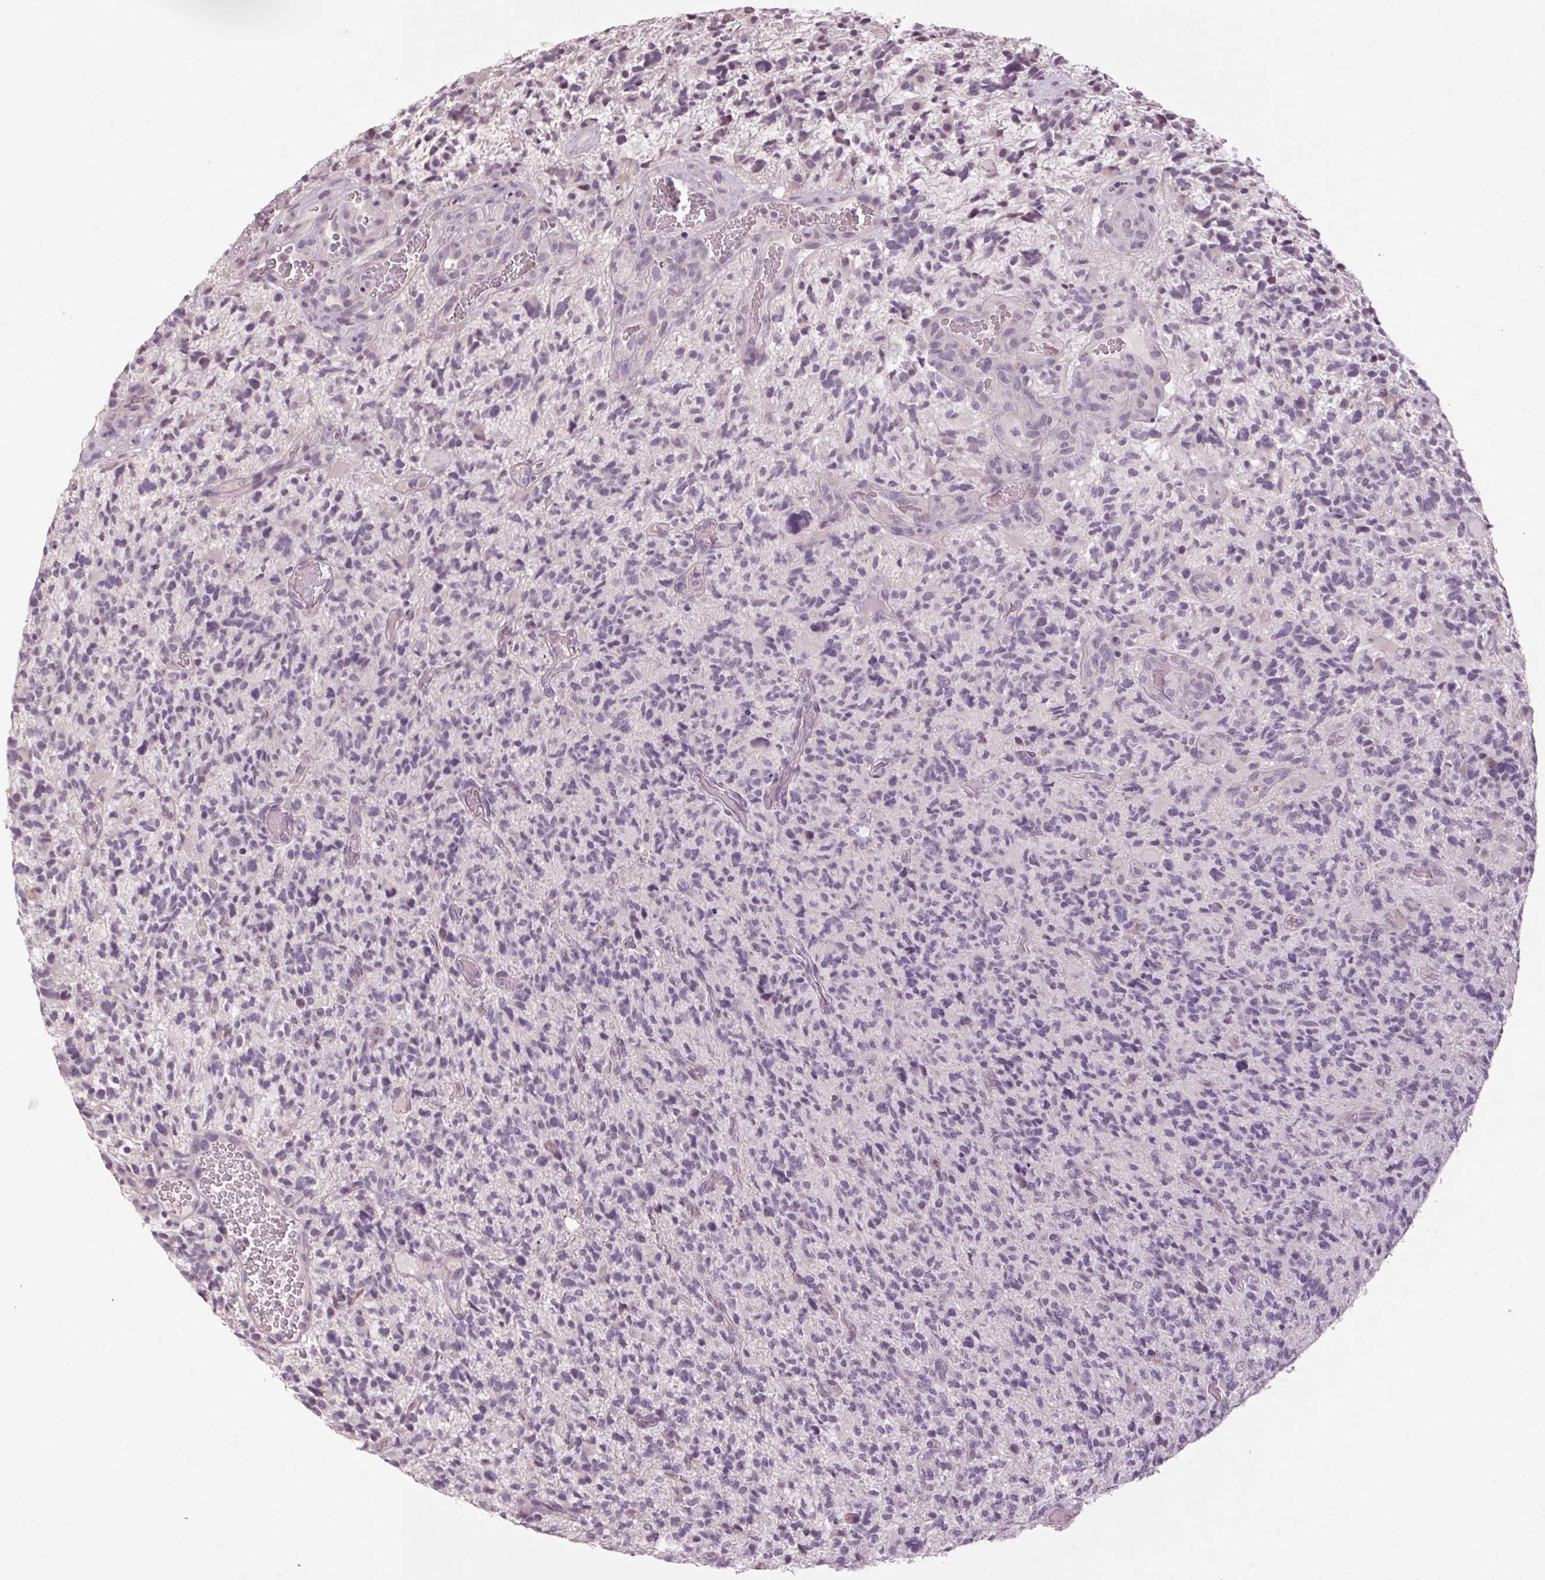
{"staining": {"intensity": "negative", "quantity": "none", "location": "none"}, "tissue": "glioma", "cell_type": "Tumor cells", "image_type": "cancer", "snomed": [{"axis": "morphology", "description": "Glioma, malignant, High grade"}, {"axis": "topography", "description": "Brain"}], "caption": "The histopathology image demonstrates no staining of tumor cells in glioma.", "gene": "POMC", "patient": {"sex": "female", "age": 71}}